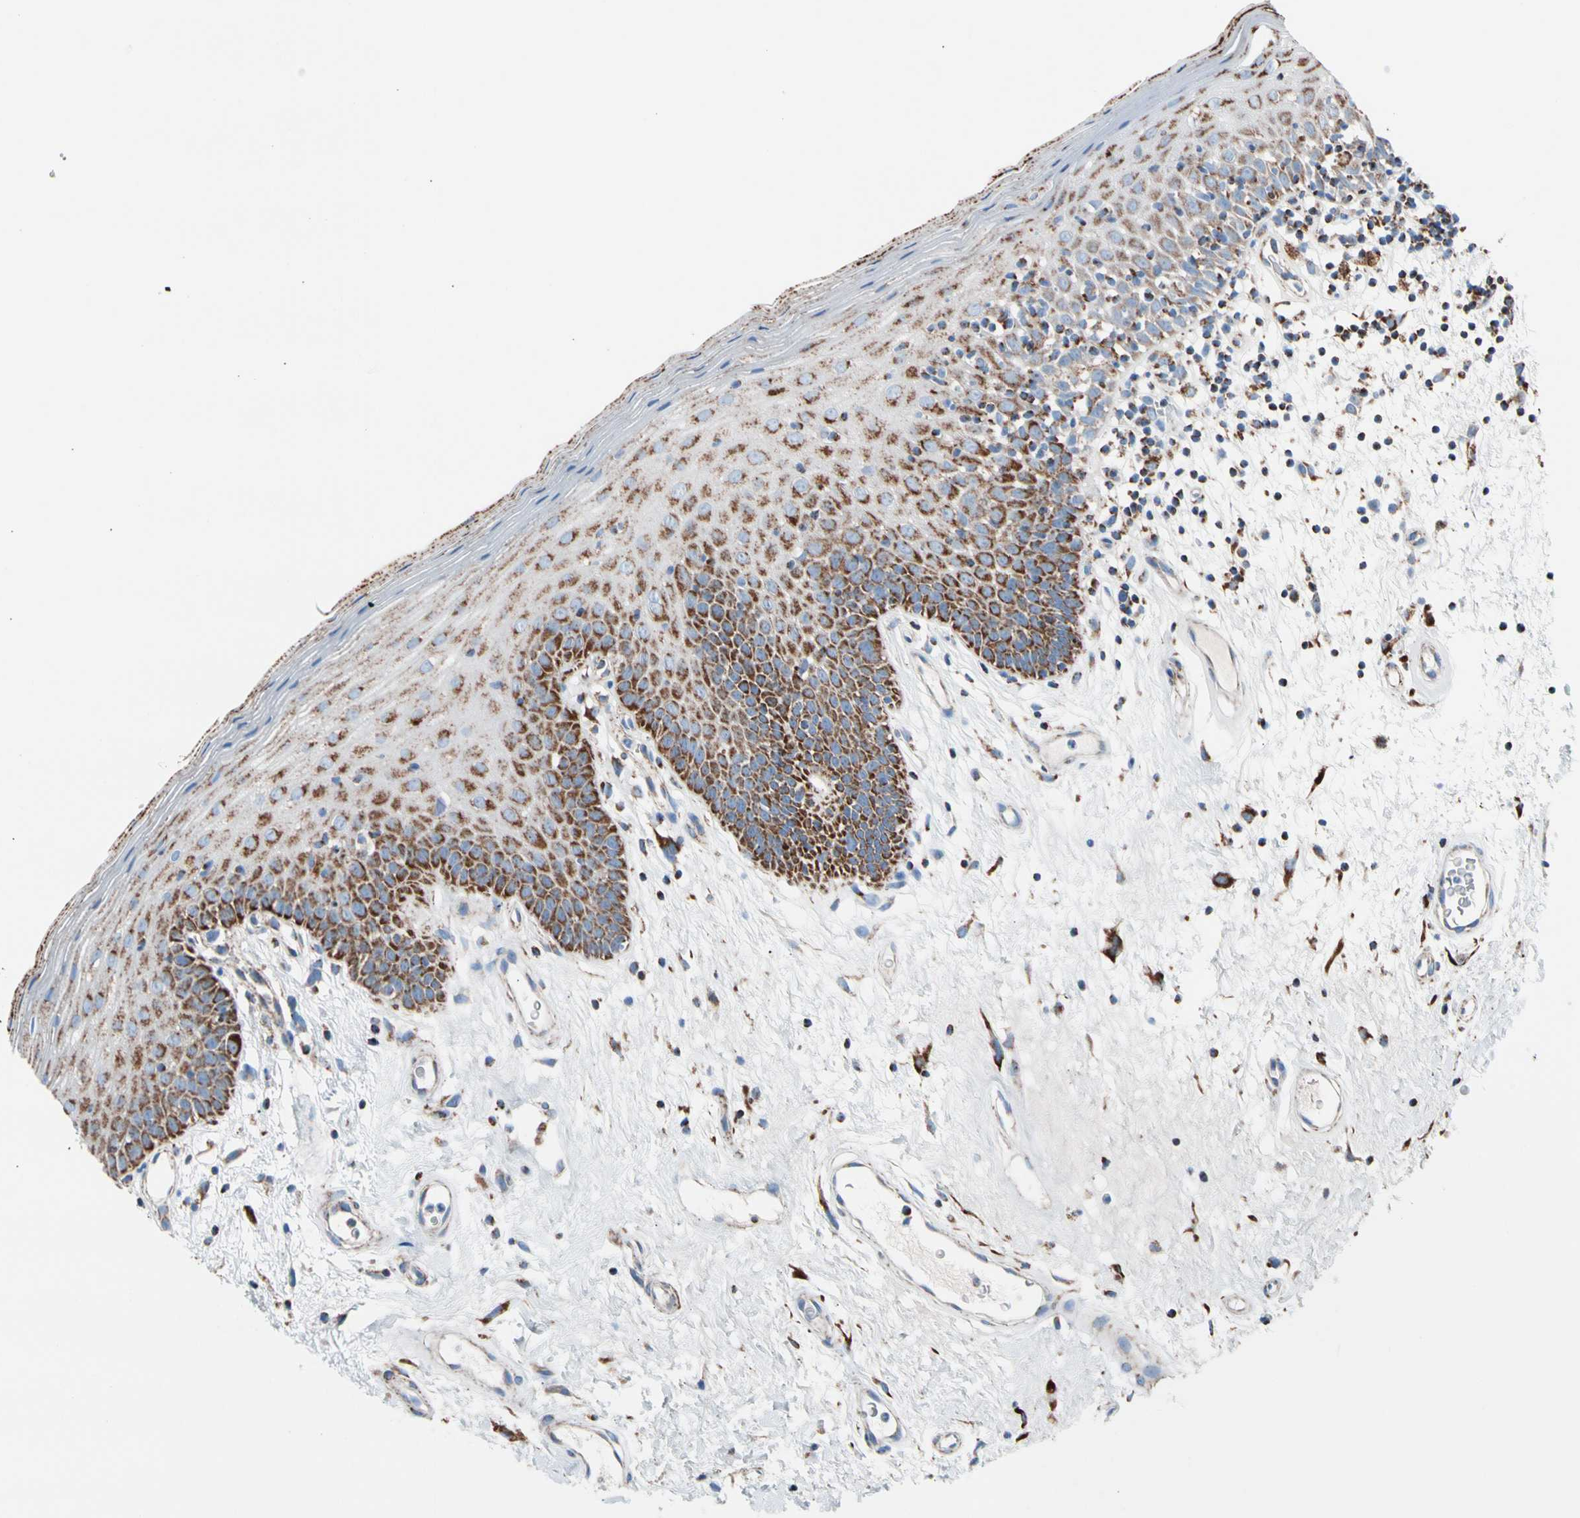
{"staining": {"intensity": "strong", "quantity": ">75%", "location": "cytoplasmic/membranous"}, "tissue": "oral mucosa", "cell_type": "Squamous epithelial cells", "image_type": "normal", "snomed": [{"axis": "morphology", "description": "Normal tissue, NOS"}, {"axis": "morphology", "description": "Squamous cell carcinoma, NOS"}, {"axis": "topography", "description": "Skeletal muscle"}, {"axis": "topography", "description": "Oral tissue"}, {"axis": "topography", "description": "Head-Neck"}], "caption": "Brown immunohistochemical staining in normal human oral mucosa reveals strong cytoplasmic/membranous staining in approximately >75% of squamous epithelial cells.", "gene": "HK1", "patient": {"sex": "male", "age": 71}}